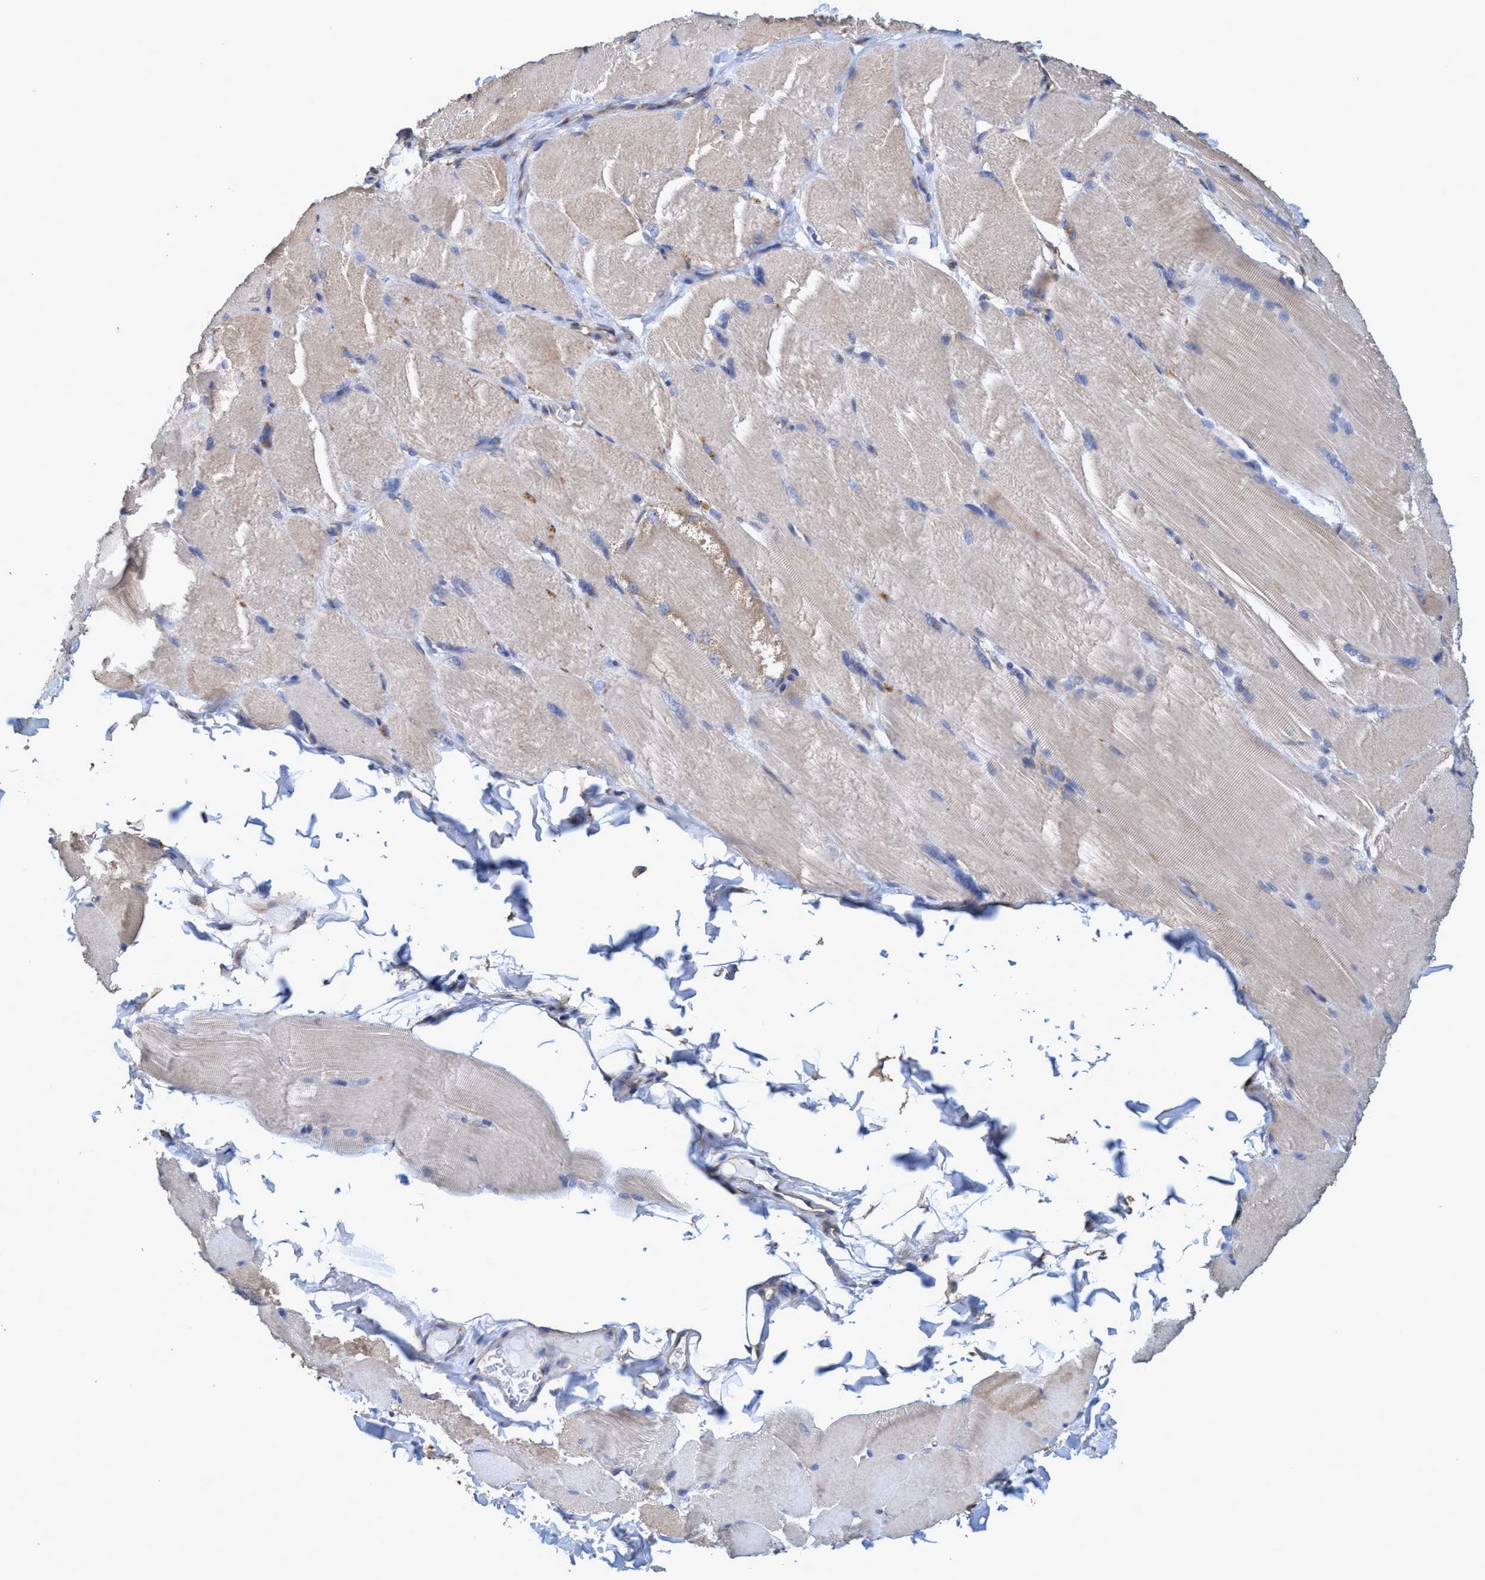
{"staining": {"intensity": "weak", "quantity": ">75%", "location": "cytoplasmic/membranous"}, "tissue": "skeletal muscle", "cell_type": "Myocytes", "image_type": "normal", "snomed": [{"axis": "morphology", "description": "Normal tissue, NOS"}, {"axis": "topography", "description": "Skin"}, {"axis": "topography", "description": "Skeletal muscle"}], "caption": "Immunohistochemical staining of unremarkable skeletal muscle demonstrates >75% levels of weak cytoplasmic/membranous protein staining in approximately >75% of myocytes. The protein is shown in brown color, while the nuclei are stained blue.", "gene": "BICD2", "patient": {"sex": "male", "age": 83}}